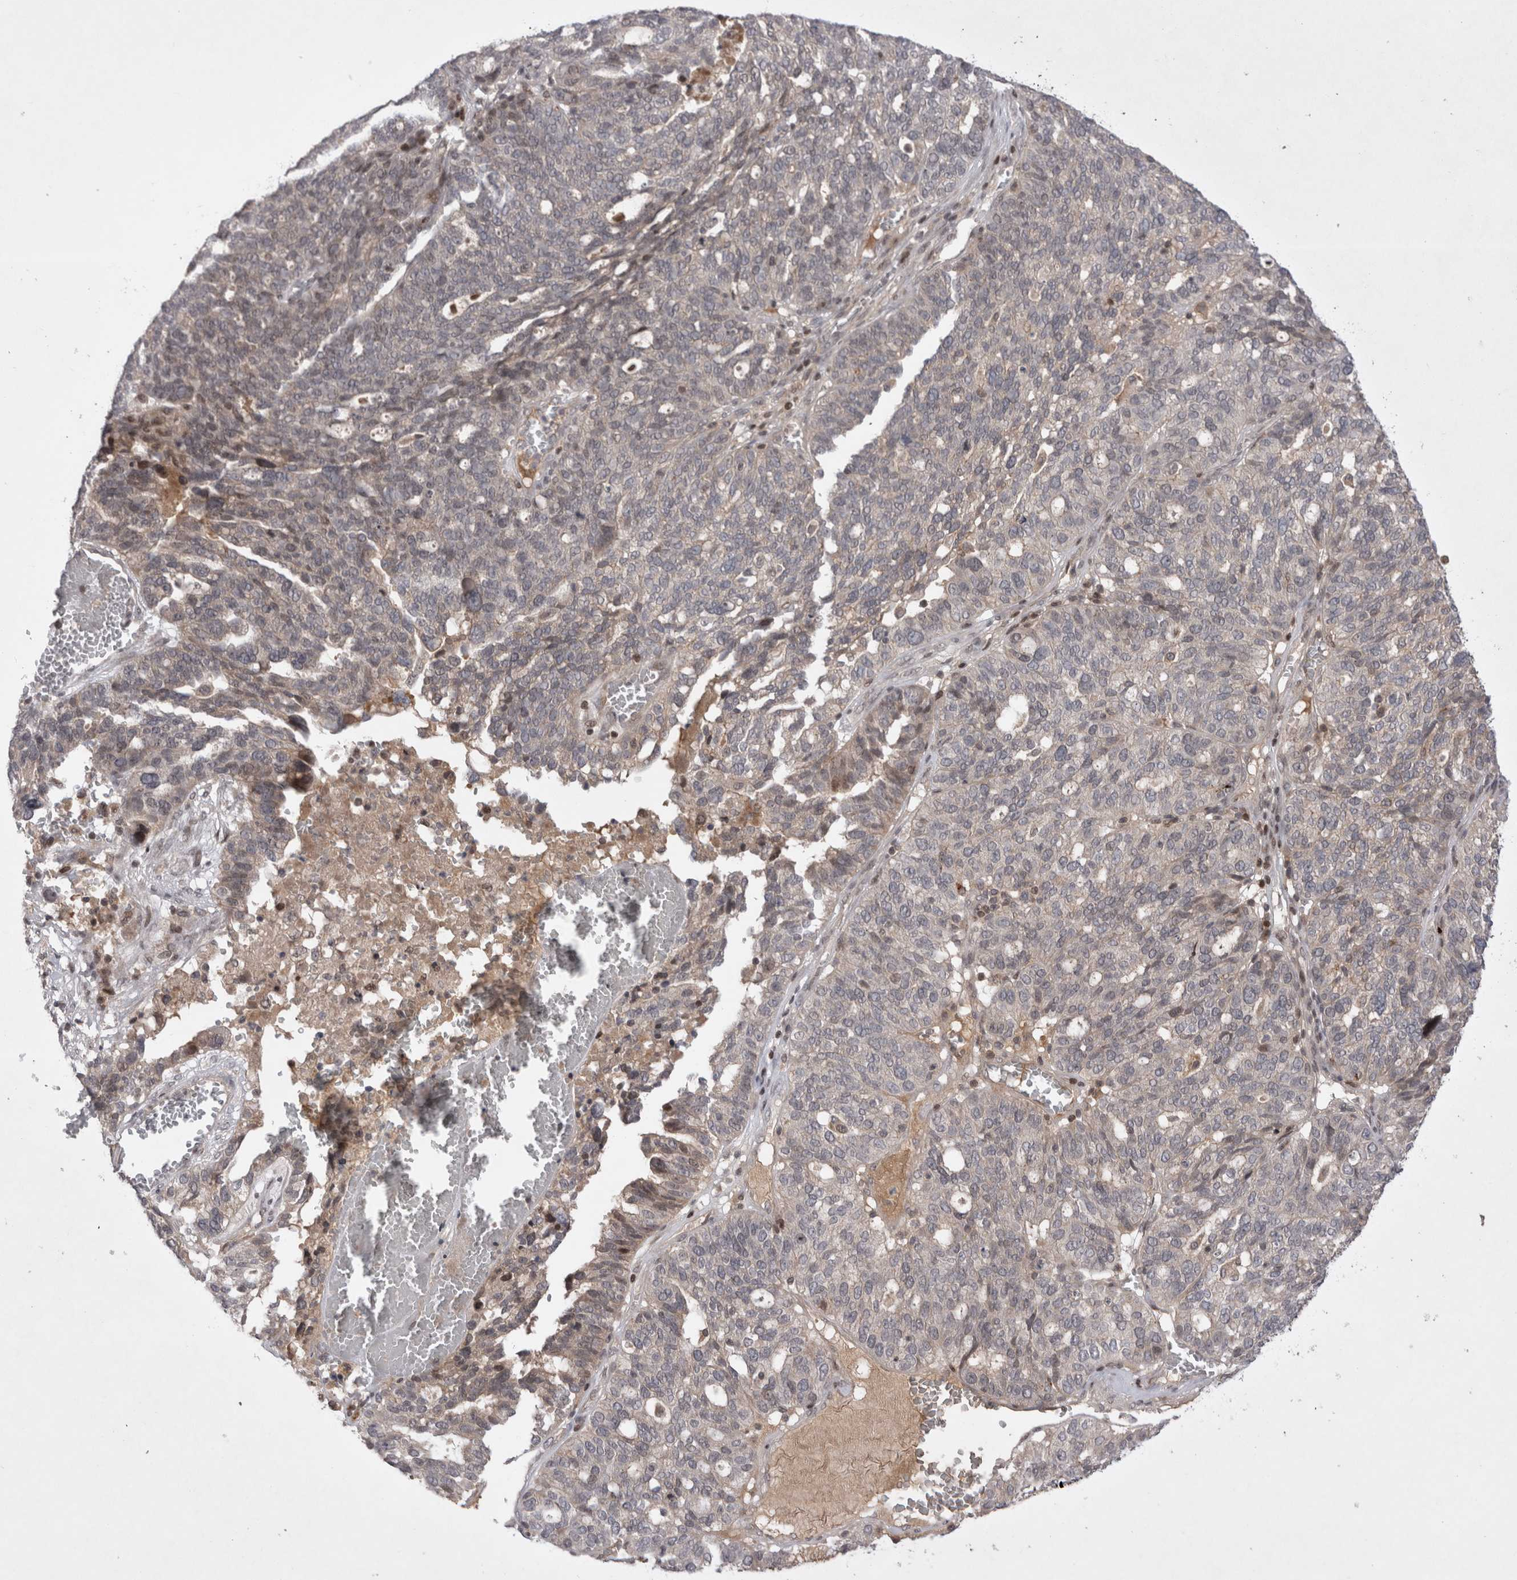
{"staining": {"intensity": "negative", "quantity": "none", "location": "none"}, "tissue": "ovarian cancer", "cell_type": "Tumor cells", "image_type": "cancer", "snomed": [{"axis": "morphology", "description": "Cystadenocarcinoma, serous, NOS"}, {"axis": "topography", "description": "Ovary"}], "caption": "Tumor cells are negative for brown protein staining in ovarian cancer.", "gene": "PLEKHM1", "patient": {"sex": "female", "age": 59}}